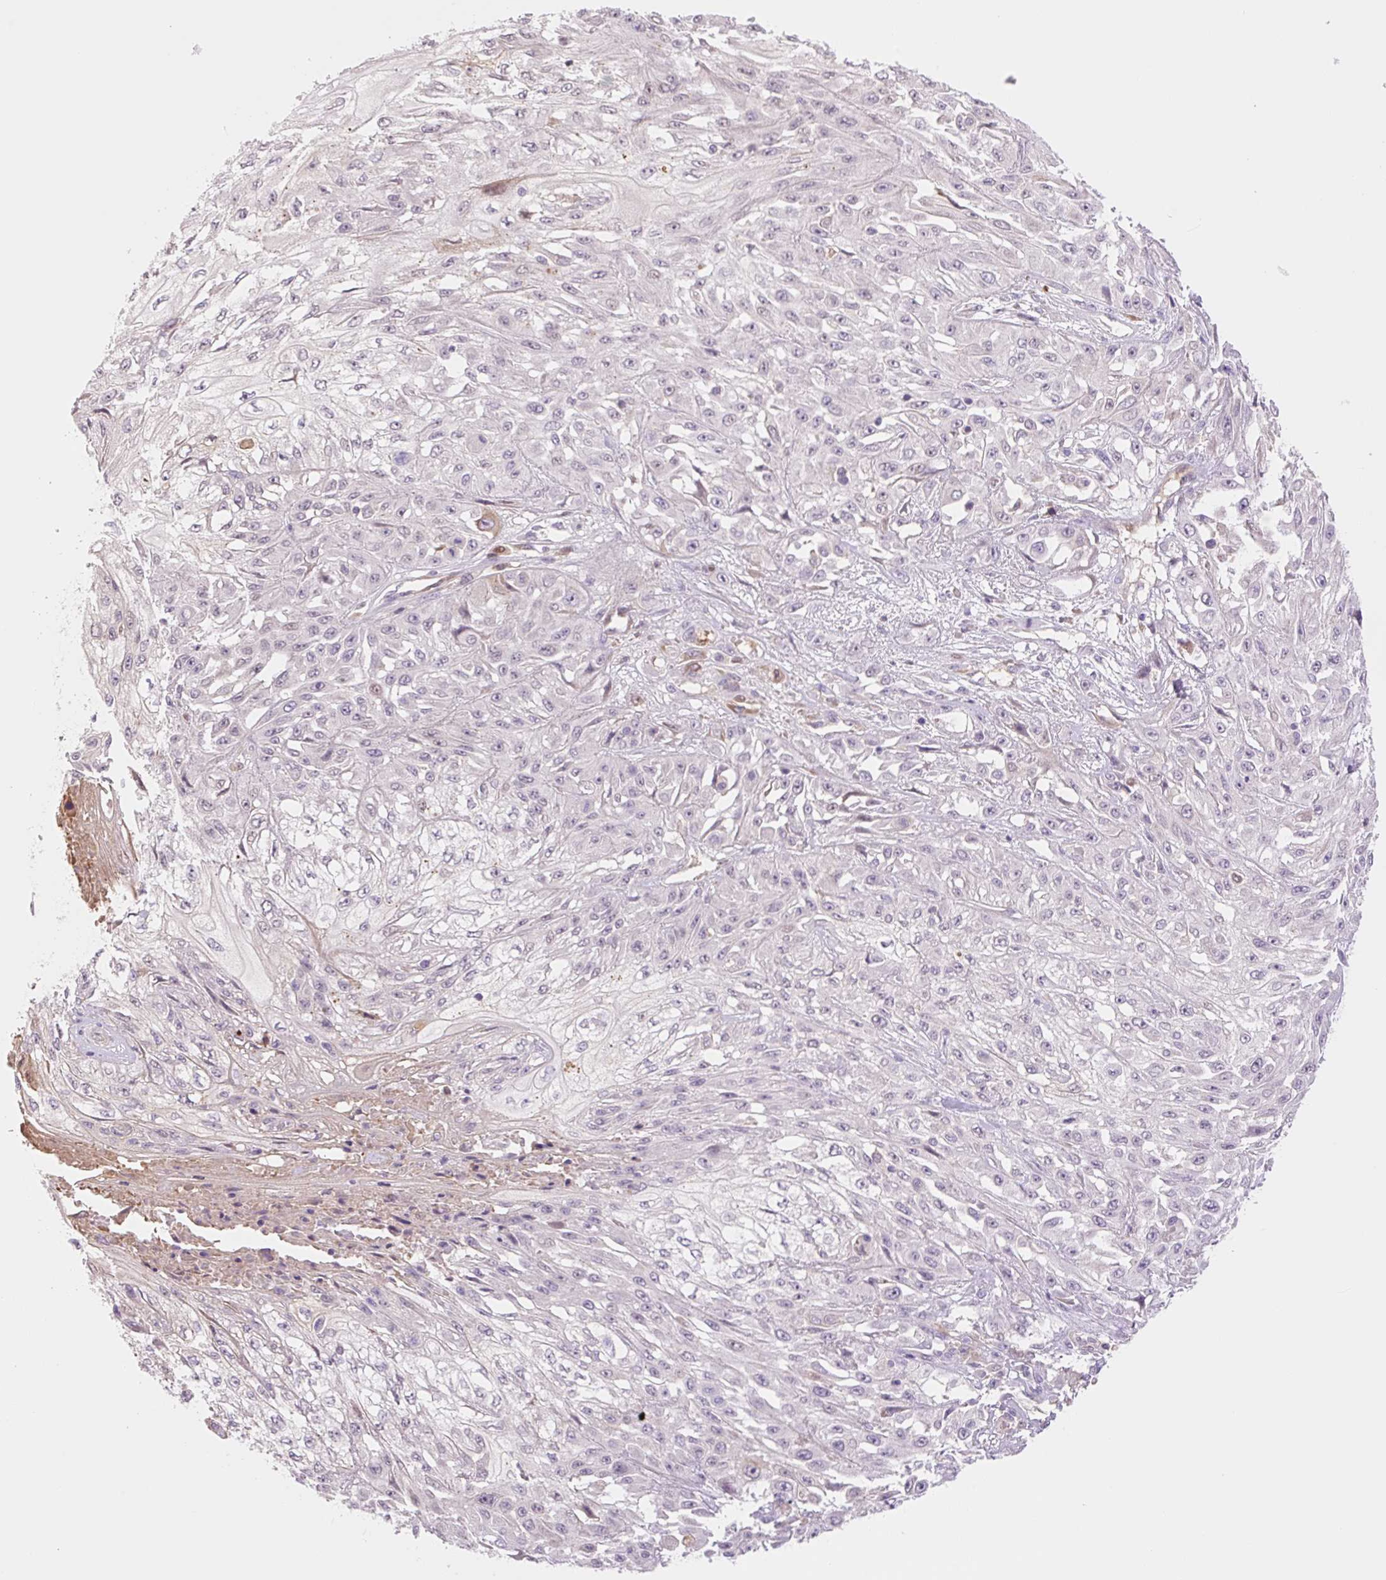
{"staining": {"intensity": "negative", "quantity": "none", "location": "none"}, "tissue": "skin cancer", "cell_type": "Tumor cells", "image_type": "cancer", "snomed": [{"axis": "morphology", "description": "Squamous cell carcinoma, NOS"}, {"axis": "morphology", "description": "Squamous cell carcinoma, metastatic, NOS"}, {"axis": "topography", "description": "Skin"}, {"axis": "topography", "description": "Lymph node"}], "caption": "Tumor cells are negative for protein expression in human squamous cell carcinoma (skin). Brightfield microscopy of immunohistochemistry (IHC) stained with DAB (brown) and hematoxylin (blue), captured at high magnification.", "gene": "HEBP1", "patient": {"sex": "male", "age": 75}}